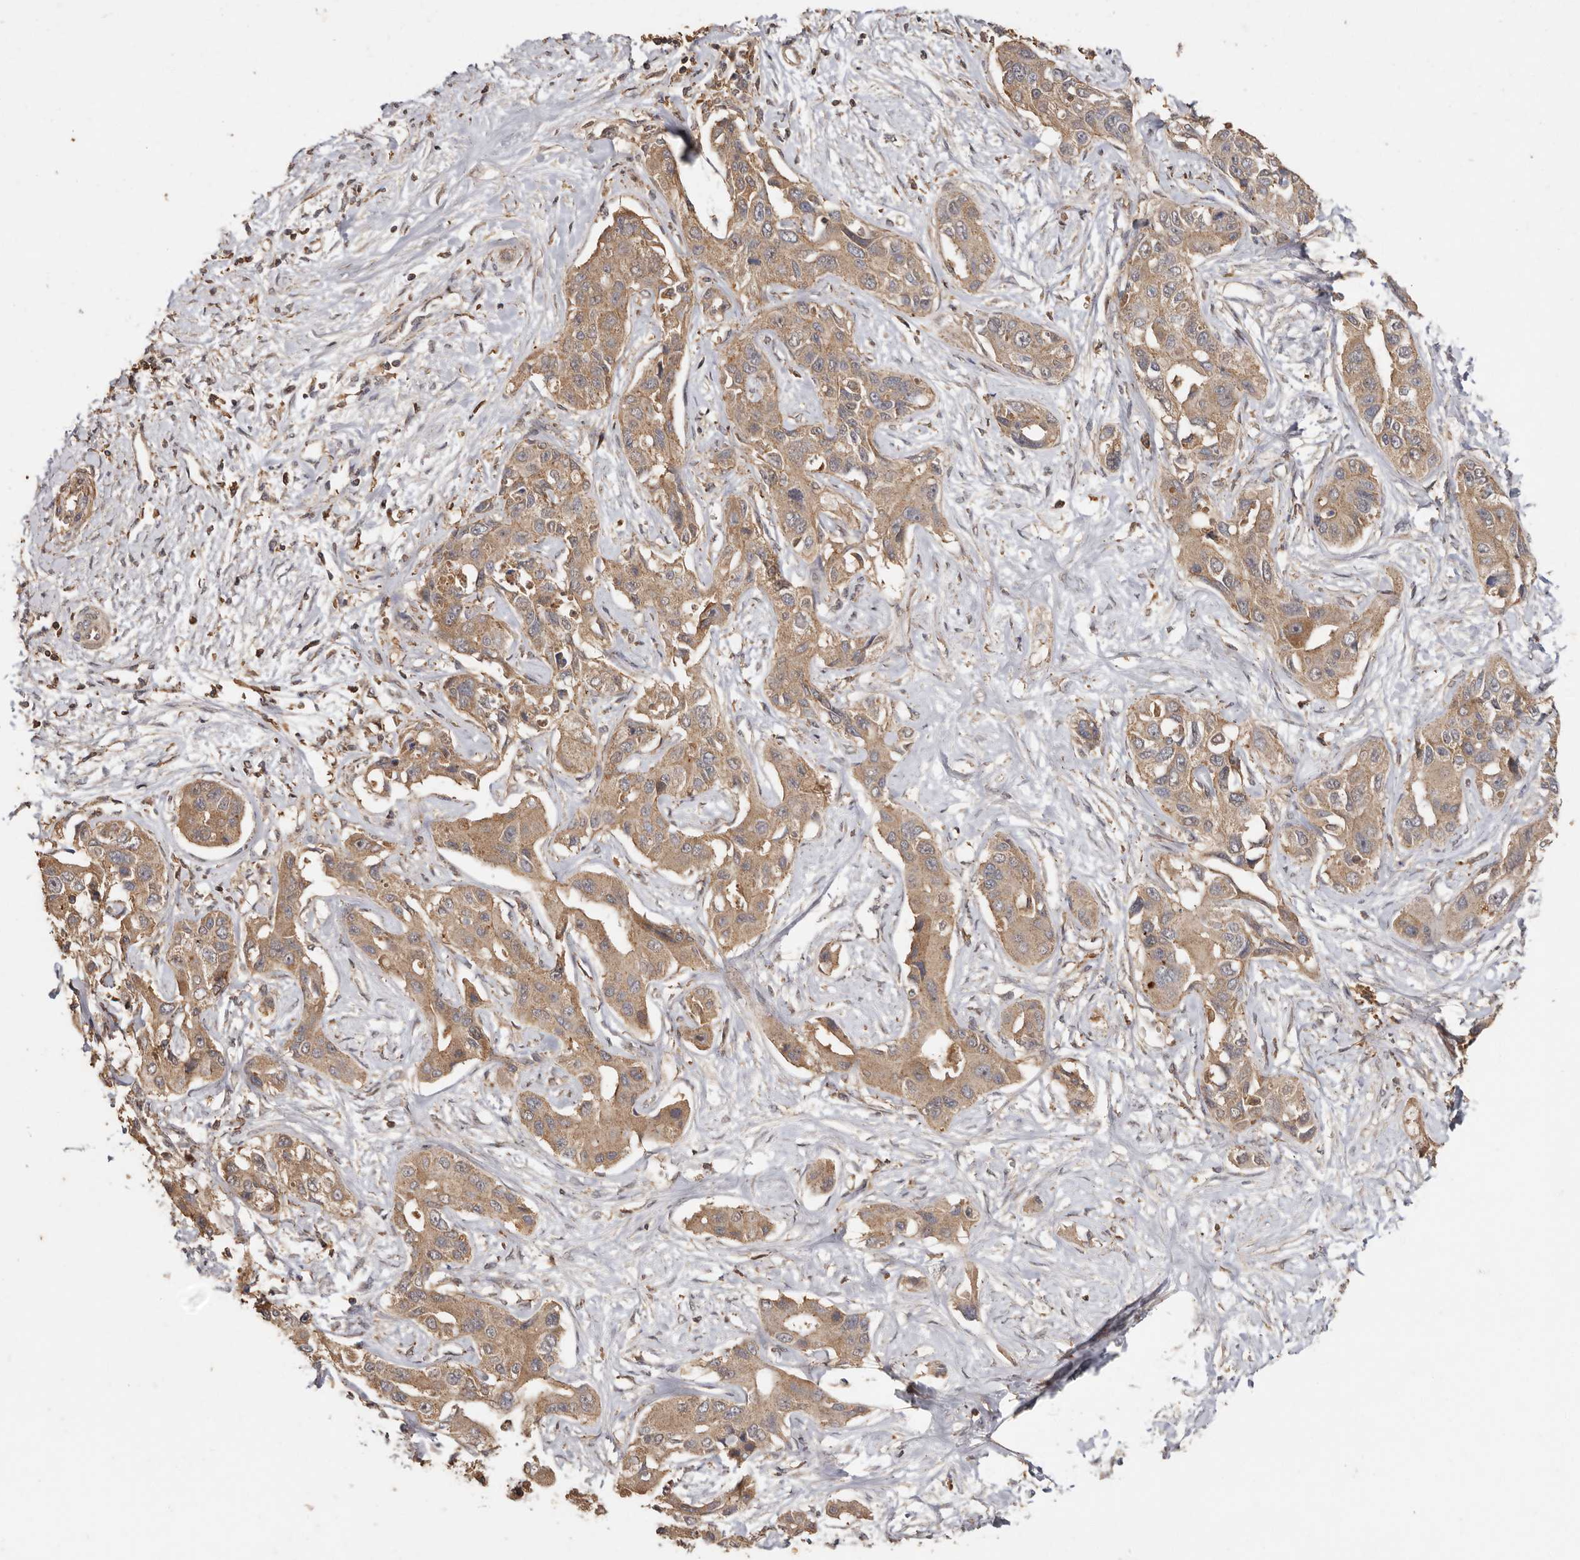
{"staining": {"intensity": "moderate", "quantity": ">75%", "location": "cytoplasmic/membranous"}, "tissue": "liver cancer", "cell_type": "Tumor cells", "image_type": "cancer", "snomed": [{"axis": "morphology", "description": "Cholangiocarcinoma"}, {"axis": "topography", "description": "Liver"}], "caption": "Protein staining shows moderate cytoplasmic/membranous positivity in approximately >75% of tumor cells in cholangiocarcinoma (liver).", "gene": "RWDD1", "patient": {"sex": "male", "age": 59}}